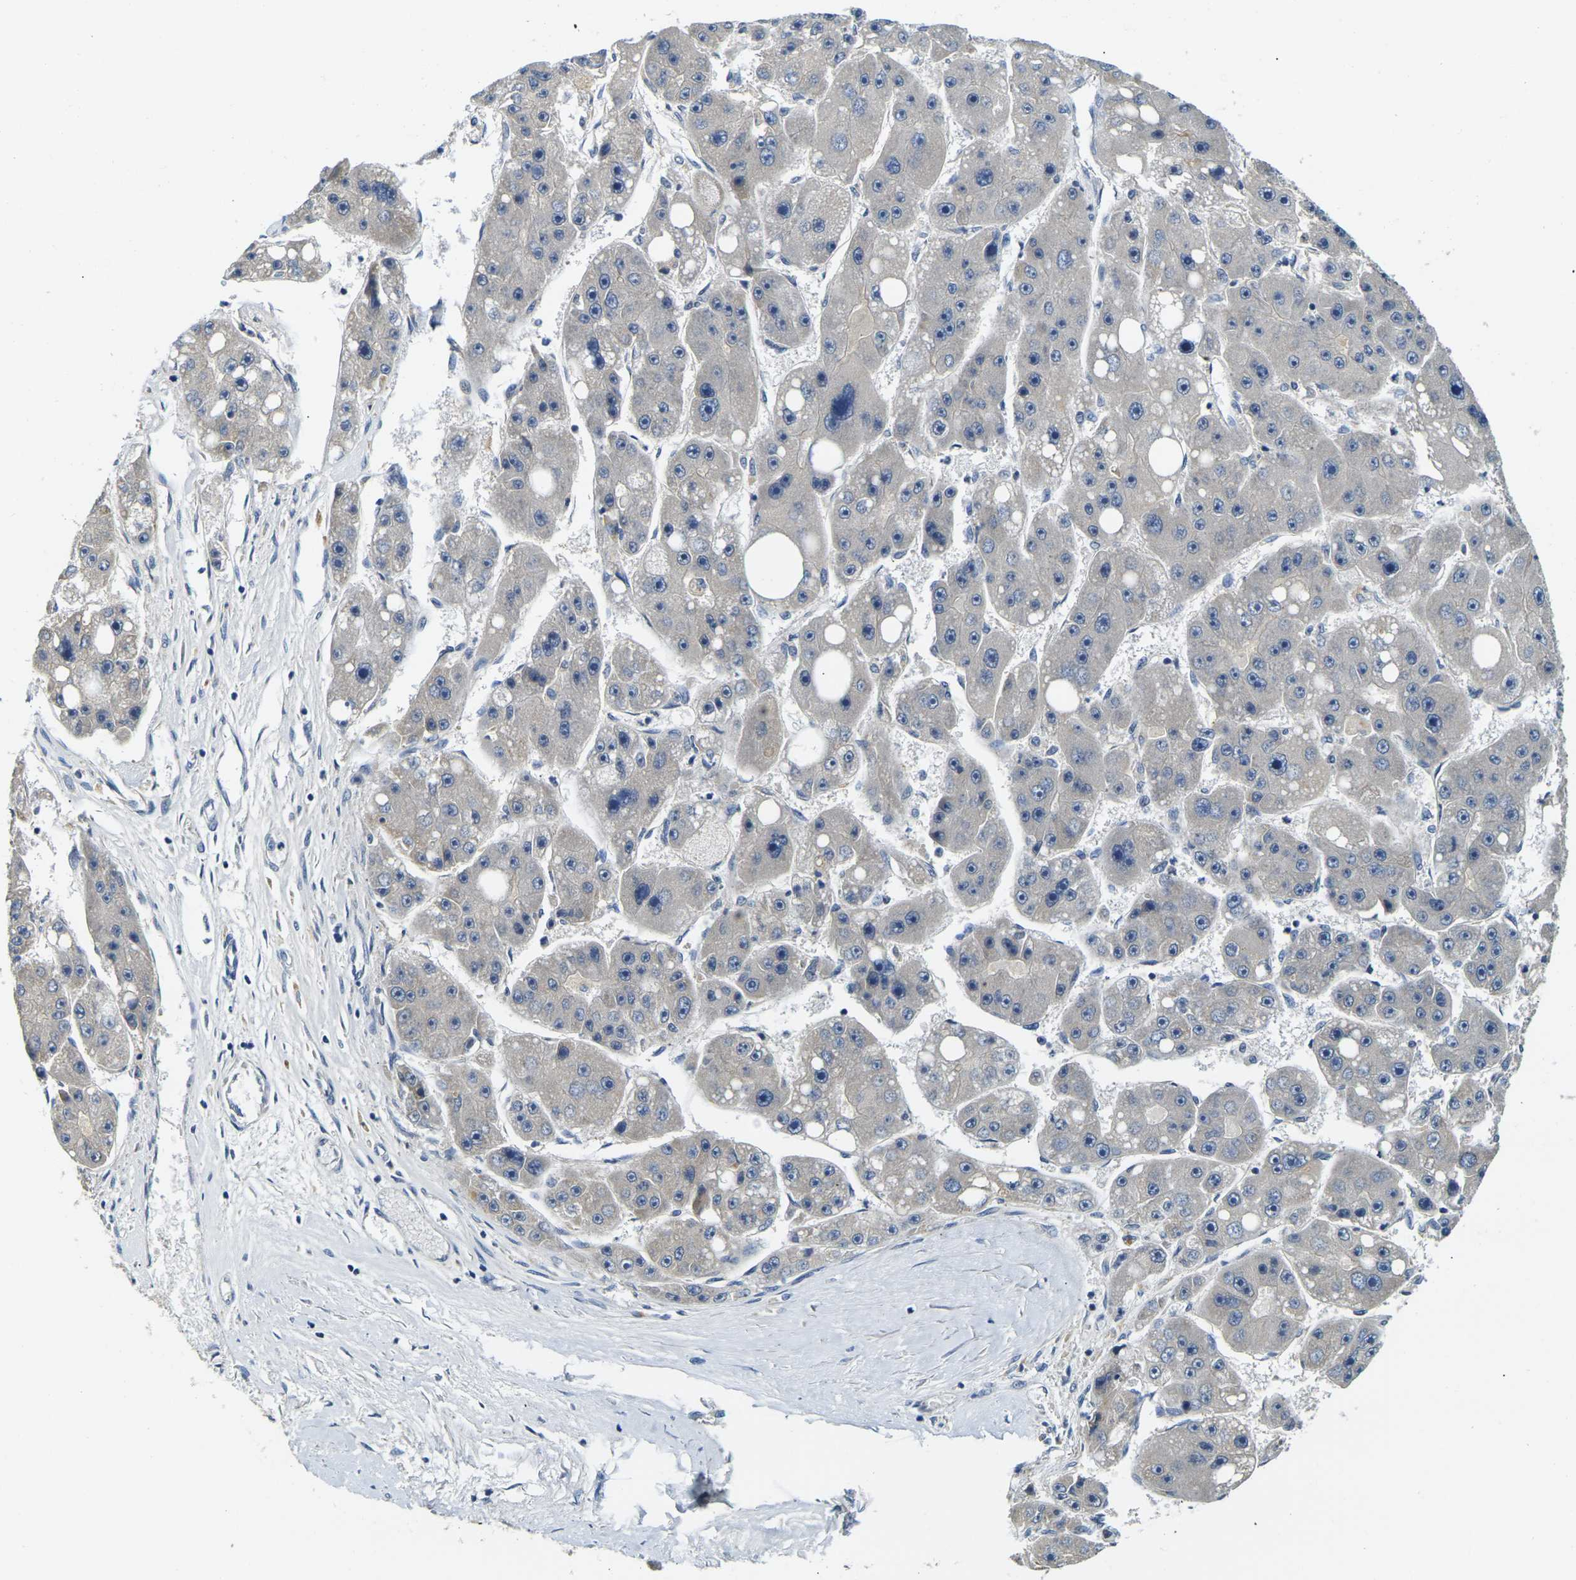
{"staining": {"intensity": "negative", "quantity": "none", "location": "none"}, "tissue": "liver cancer", "cell_type": "Tumor cells", "image_type": "cancer", "snomed": [{"axis": "morphology", "description": "Carcinoma, Hepatocellular, NOS"}, {"axis": "topography", "description": "Liver"}], "caption": "High magnification brightfield microscopy of liver hepatocellular carcinoma stained with DAB (3,3'-diaminobenzidine) (brown) and counterstained with hematoxylin (blue): tumor cells show no significant expression.", "gene": "SHISAL2B", "patient": {"sex": "female", "age": 61}}